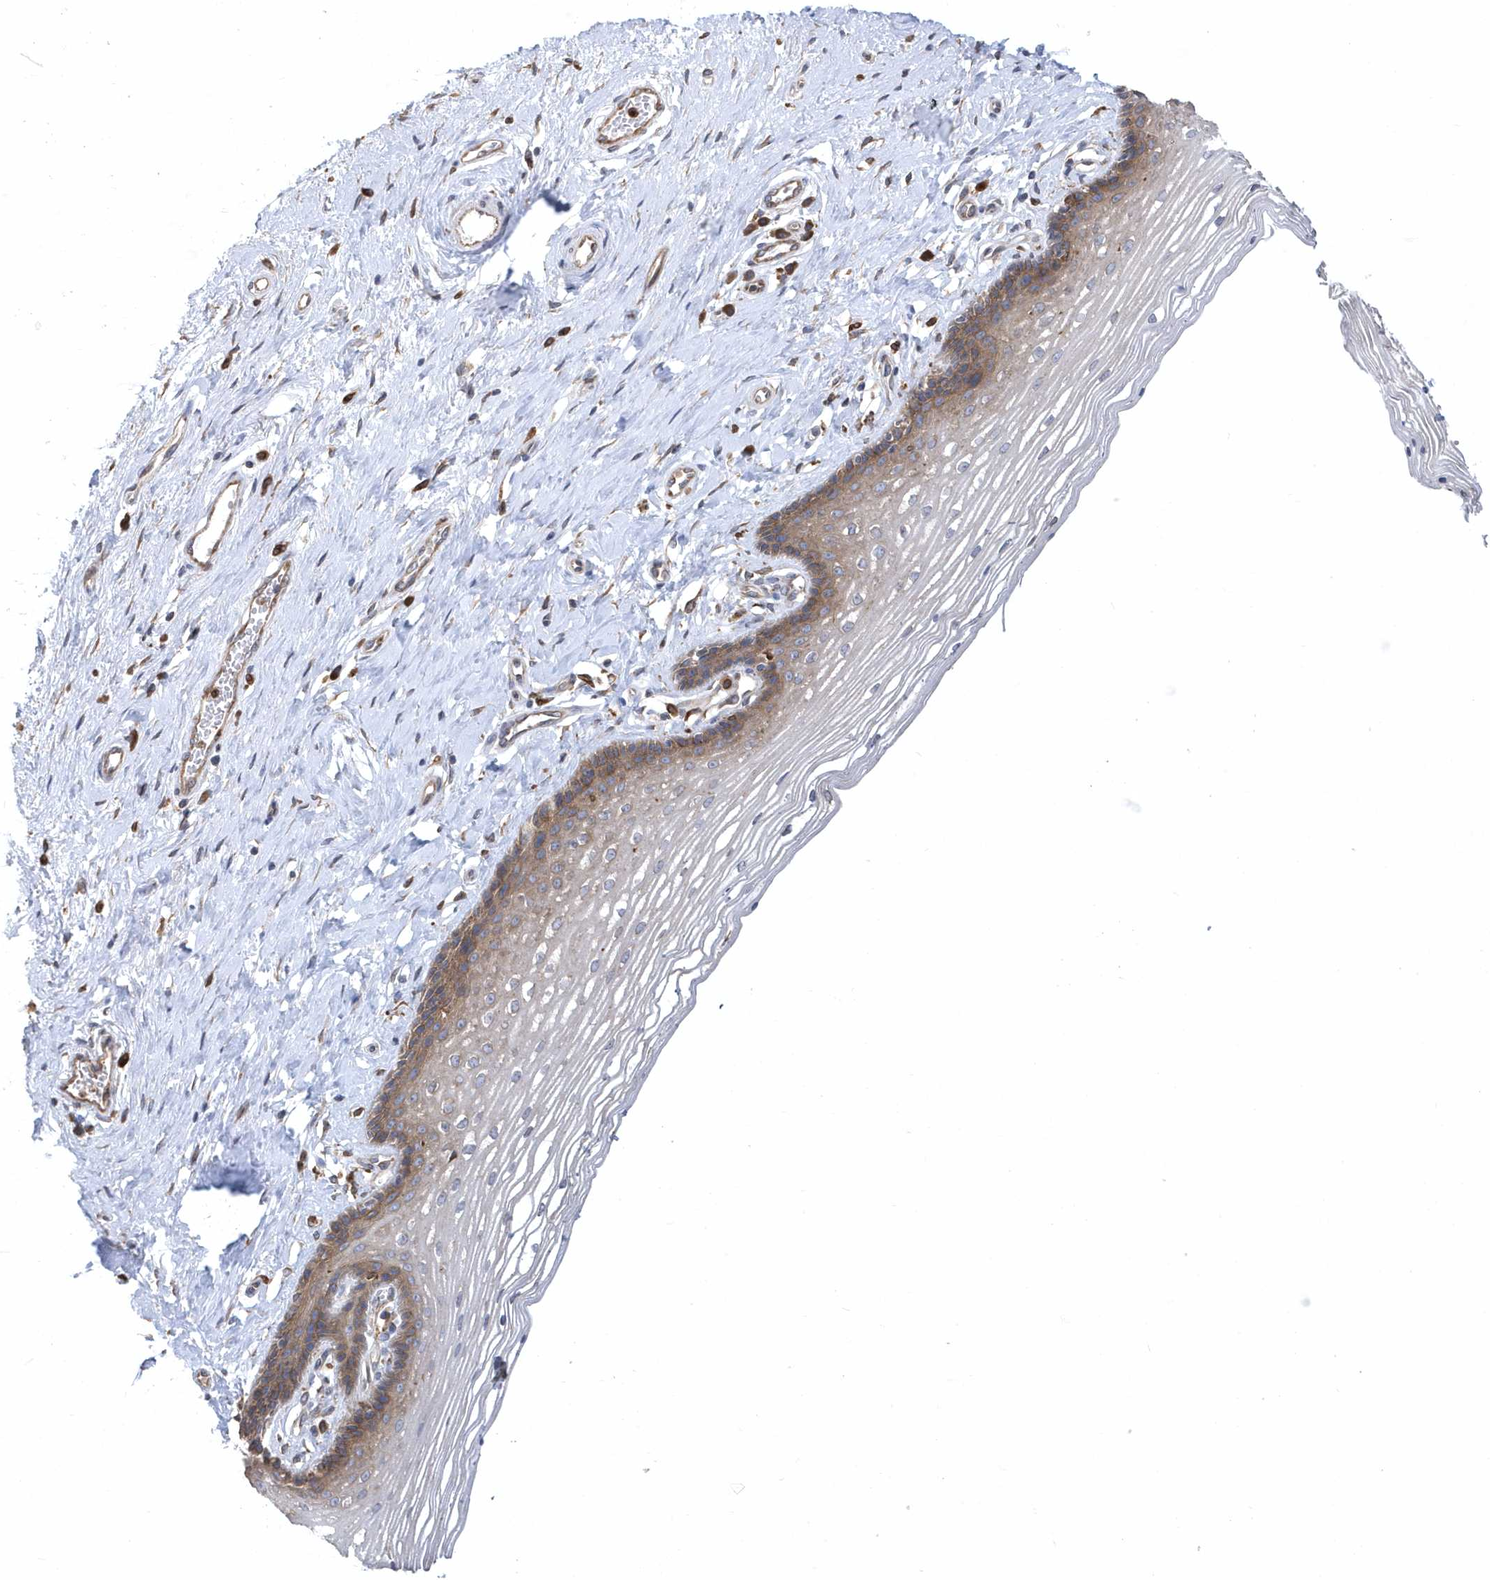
{"staining": {"intensity": "moderate", "quantity": "<25%", "location": "cytoplasmic/membranous"}, "tissue": "vagina", "cell_type": "Squamous epithelial cells", "image_type": "normal", "snomed": [{"axis": "morphology", "description": "Normal tissue, NOS"}, {"axis": "topography", "description": "Vagina"}], "caption": "This is a photomicrograph of immunohistochemistry staining of normal vagina, which shows moderate expression in the cytoplasmic/membranous of squamous epithelial cells.", "gene": "VAMP7", "patient": {"sex": "female", "age": 46}}